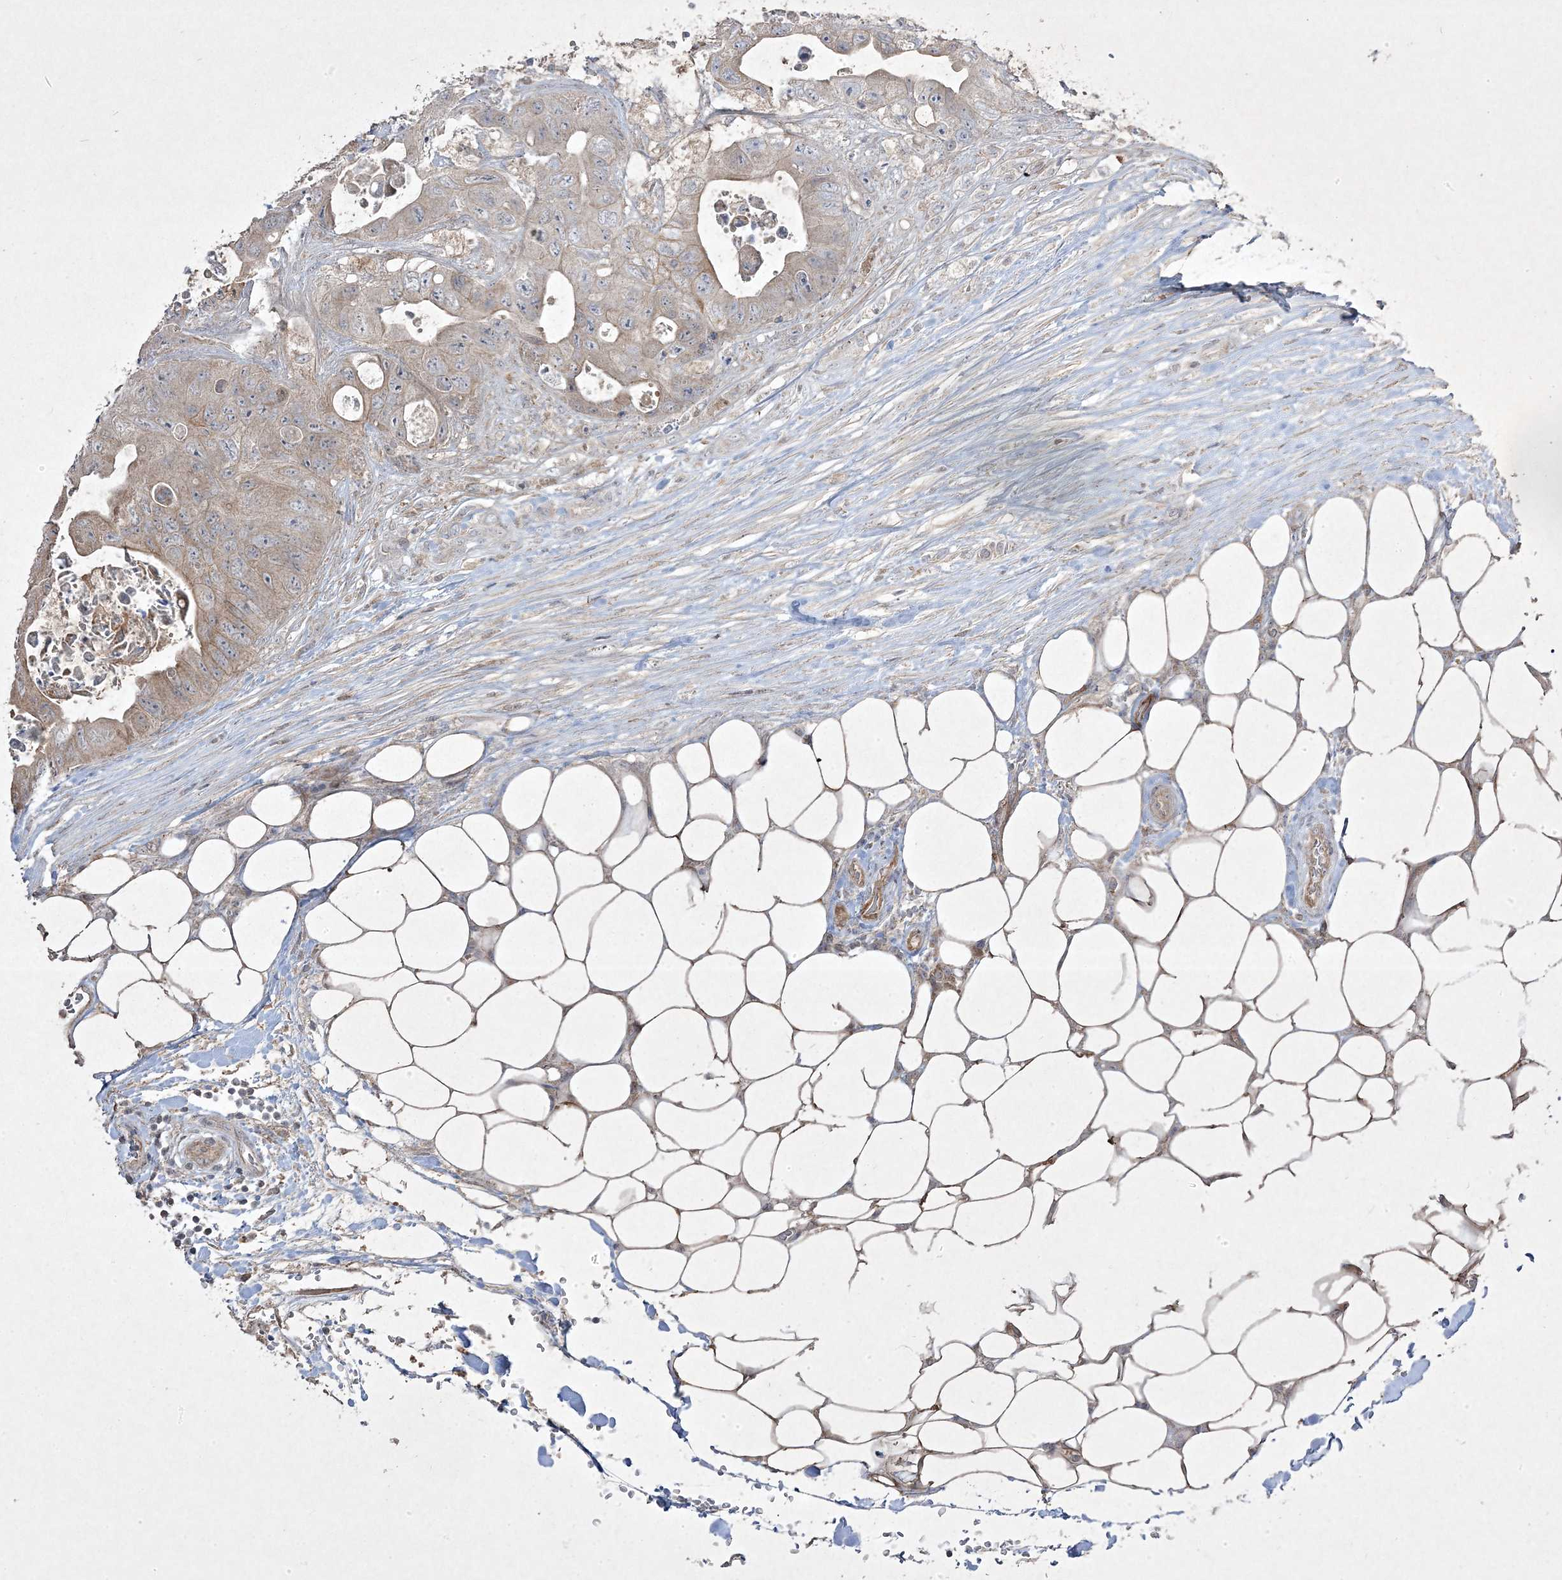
{"staining": {"intensity": "weak", "quantity": "25%-75%", "location": "cytoplasmic/membranous"}, "tissue": "colorectal cancer", "cell_type": "Tumor cells", "image_type": "cancer", "snomed": [{"axis": "morphology", "description": "Adenocarcinoma, NOS"}, {"axis": "topography", "description": "Colon"}], "caption": "Human adenocarcinoma (colorectal) stained for a protein (brown) reveals weak cytoplasmic/membranous positive expression in about 25%-75% of tumor cells.", "gene": "RGL4", "patient": {"sex": "female", "age": 46}}